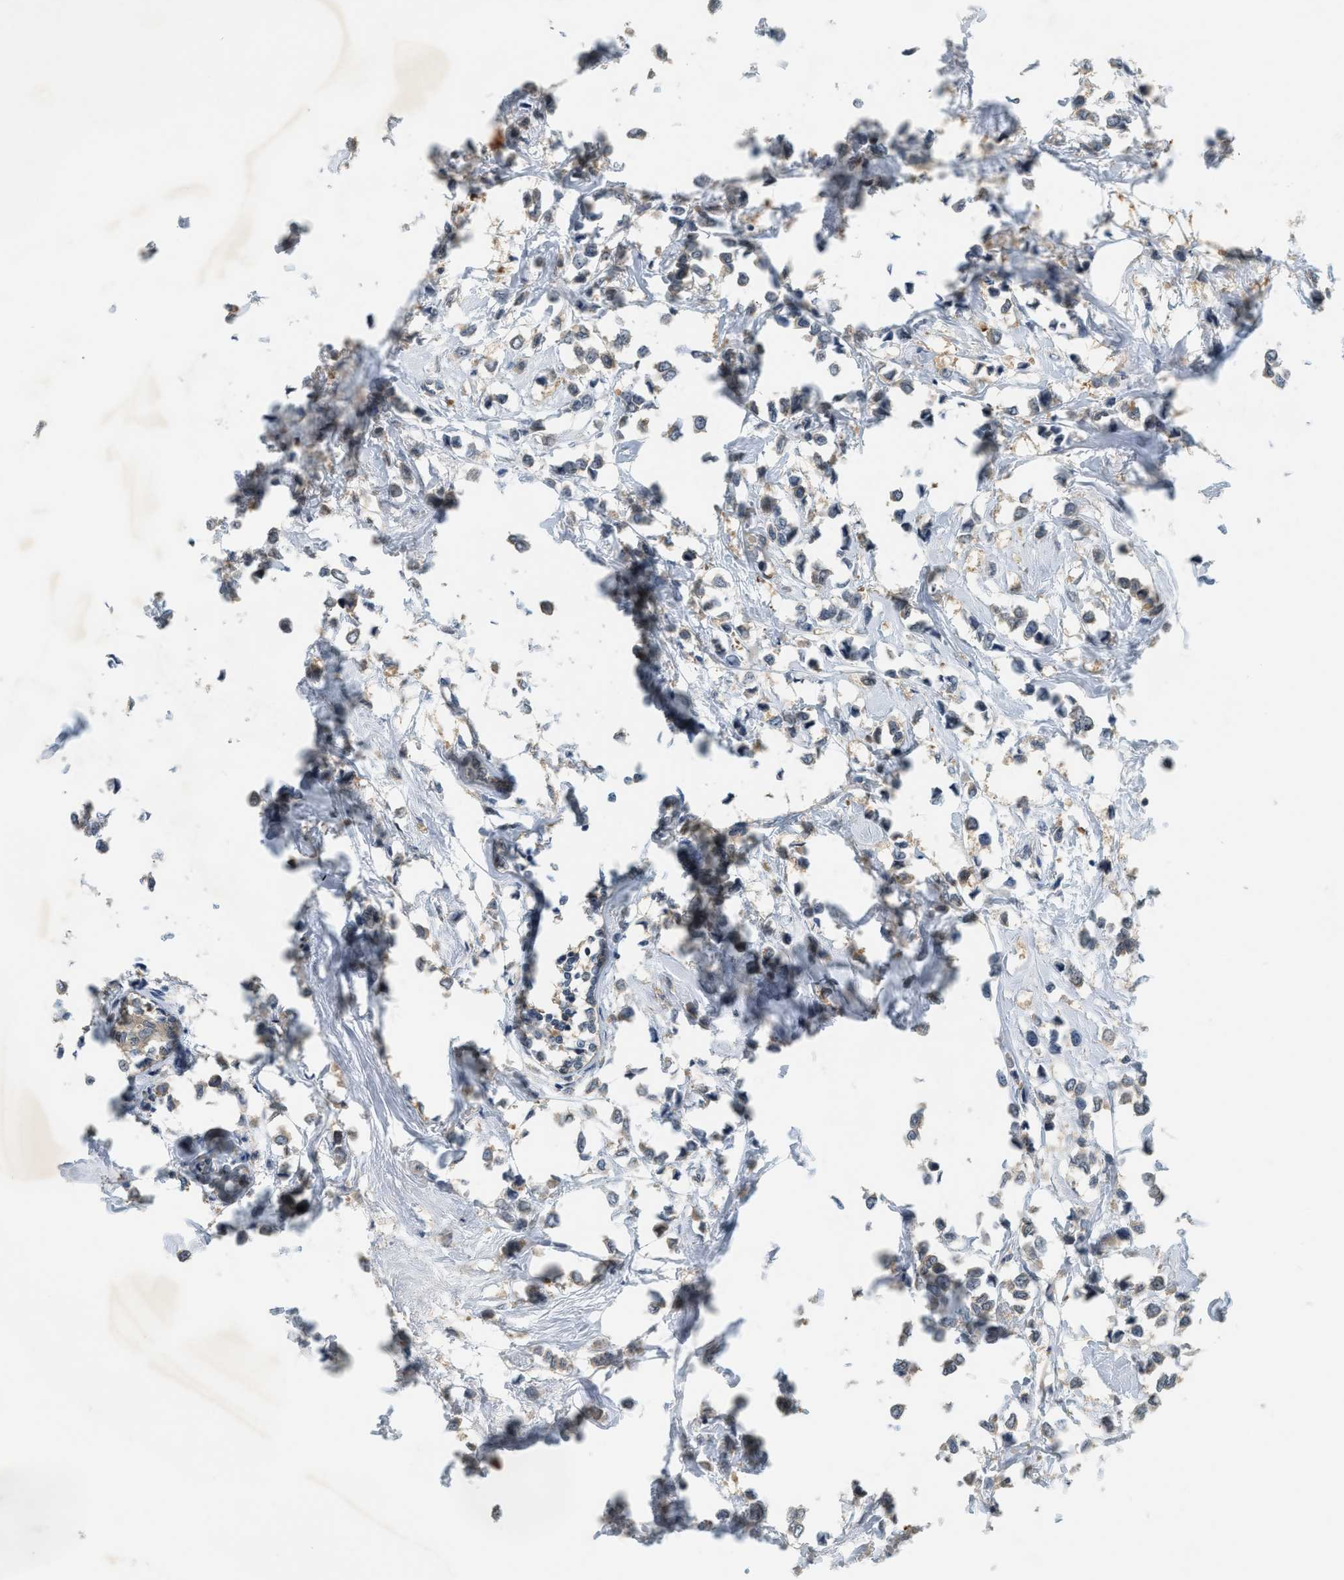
{"staining": {"intensity": "negative", "quantity": "none", "location": "none"}, "tissue": "breast cancer", "cell_type": "Tumor cells", "image_type": "cancer", "snomed": [{"axis": "morphology", "description": "Lobular carcinoma"}, {"axis": "topography", "description": "Breast"}], "caption": "DAB immunohistochemical staining of human breast cancer (lobular carcinoma) shows no significant expression in tumor cells.", "gene": "PDCL3", "patient": {"sex": "female", "age": 51}}